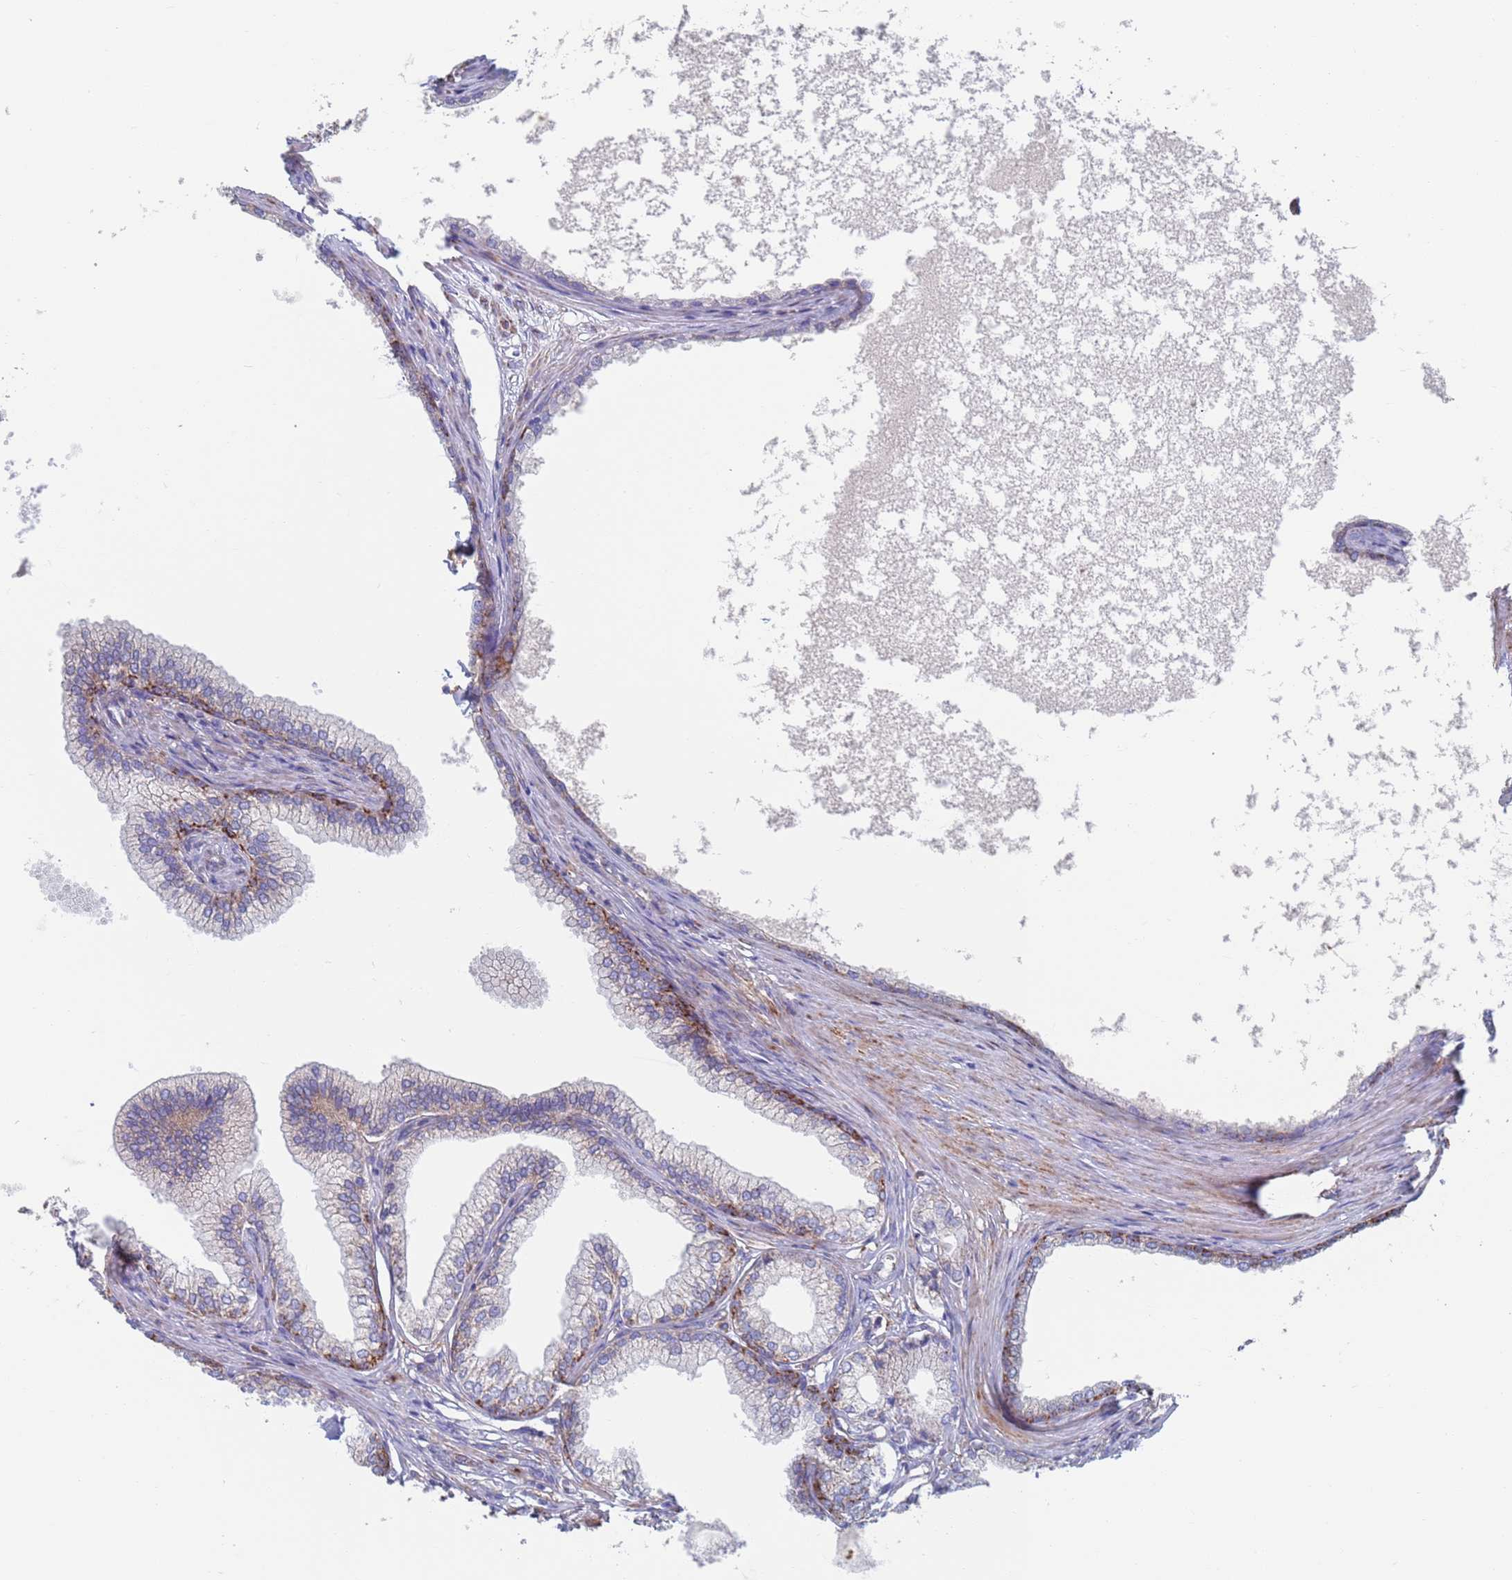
{"staining": {"intensity": "moderate", "quantity": "25%-75%", "location": "cytoplasmic/membranous"}, "tissue": "prostate", "cell_type": "Glandular cells", "image_type": "normal", "snomed": [{"axis": "morphology", "description": "Normal tissue, NOS"}, {"axis": "morphology", "description": "Urothelial carcinoma, Low grade"}, {"axis": "topography", "description": "Urinary bladder"}, {"axis": "topography", "description": "Prostate"}], "caption": "Normal prostate shows moderate cytoplasmic/membranous positivity in about 25%-75% of glandular cells, visualized by immunohistochemistry.", "gene": "CHCHD6", "patient": {"sex": "male", "age": 60}}